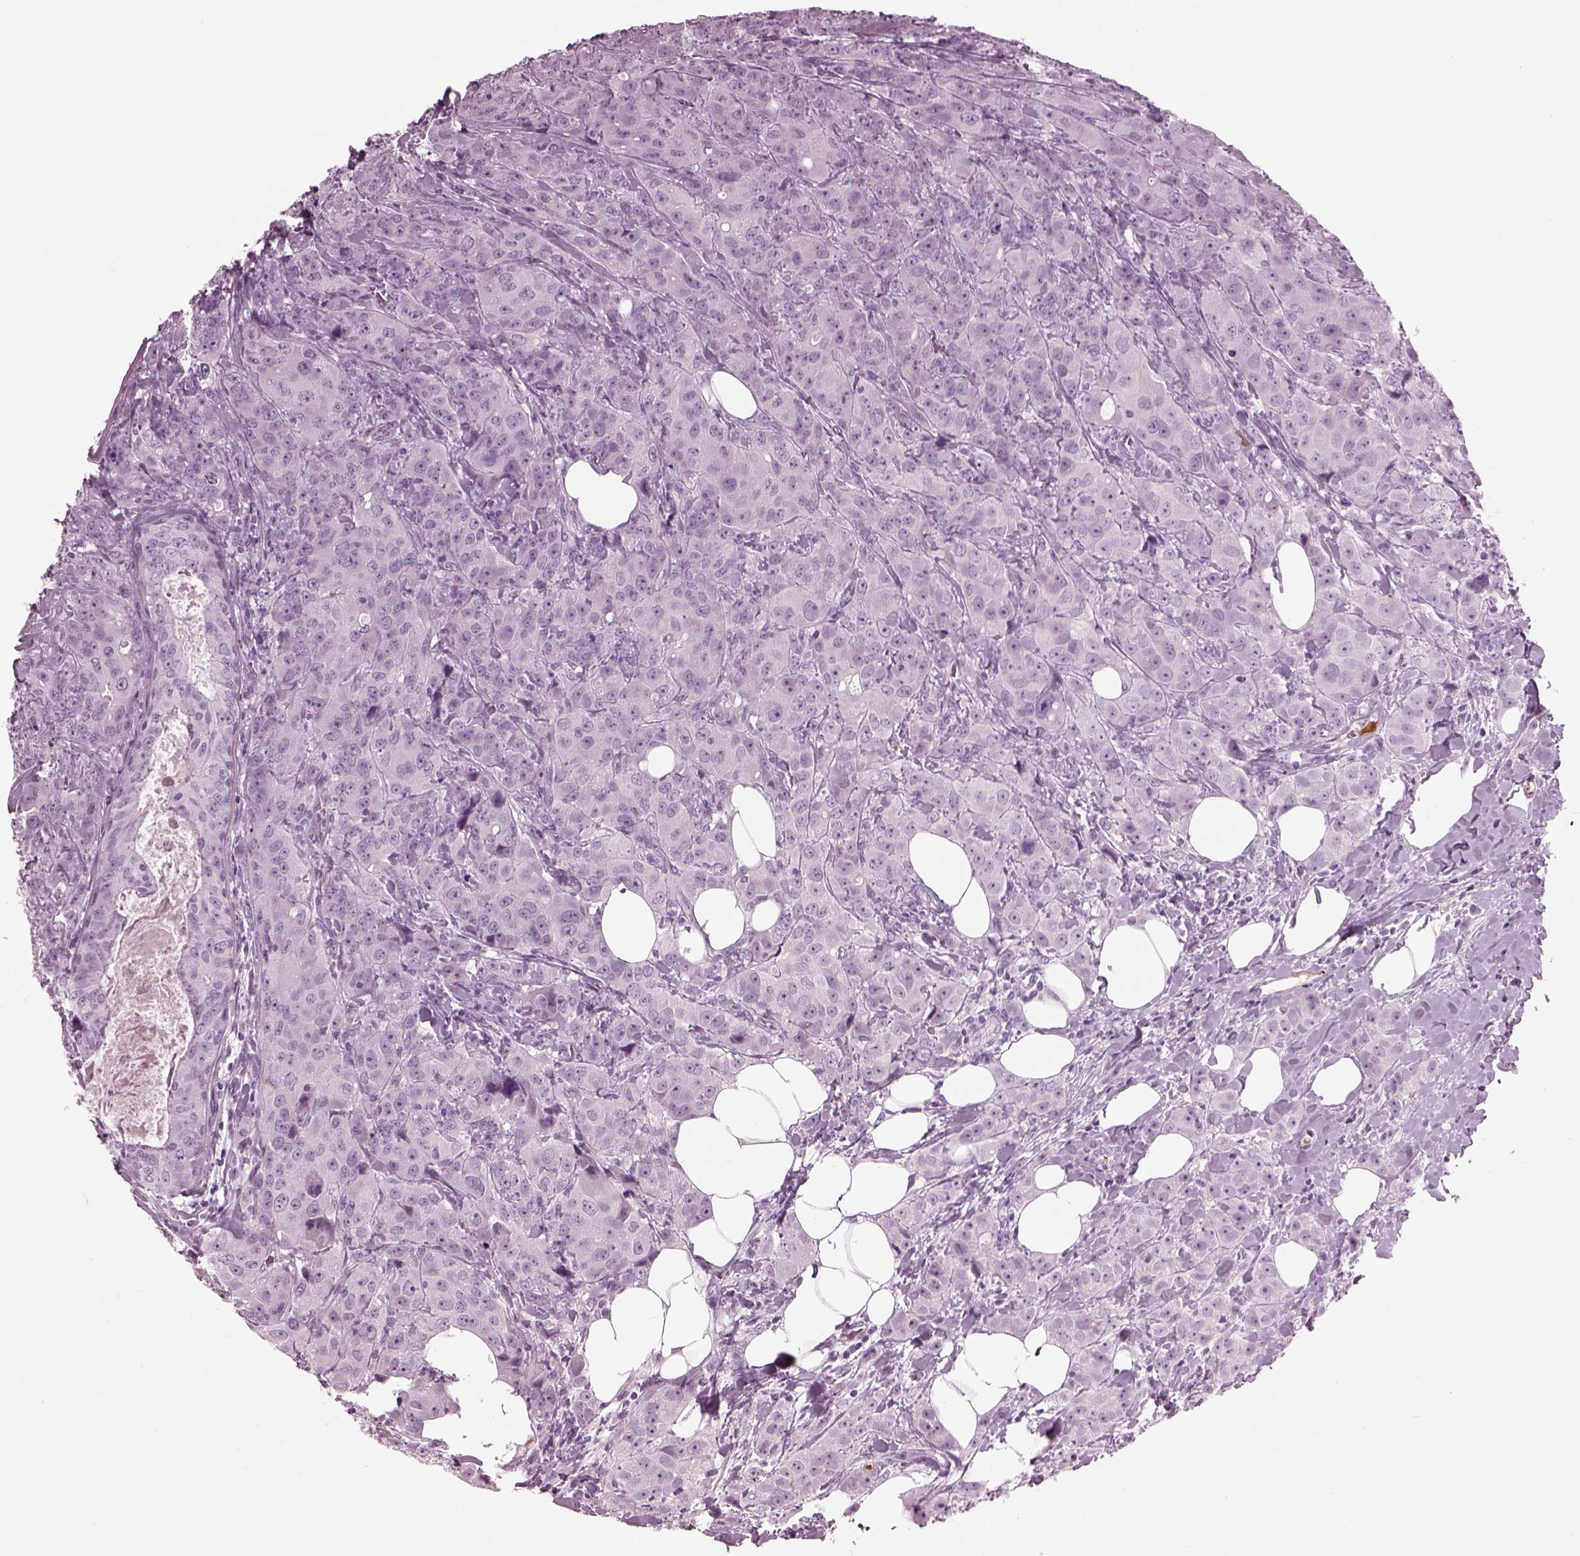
{"staining": {"intensity": "negative", "quantity": "none", "location": "none"}, "tissue": "breast cancer", "cell_type": "Tumor cells", "image_type": "cancer", "snomed": [{"axis": "morphology", "description": "Duct carcinoma"}, {"axis": "topography", "description": "Breast"}], "caption": "A photomicrograph of invasive ductal carcinoma (breast) stained for a protein demonstrates no brown staining in tumor cells.", "gene": "DPYSL5", "patient": {"sex": "female", "age": 43}}